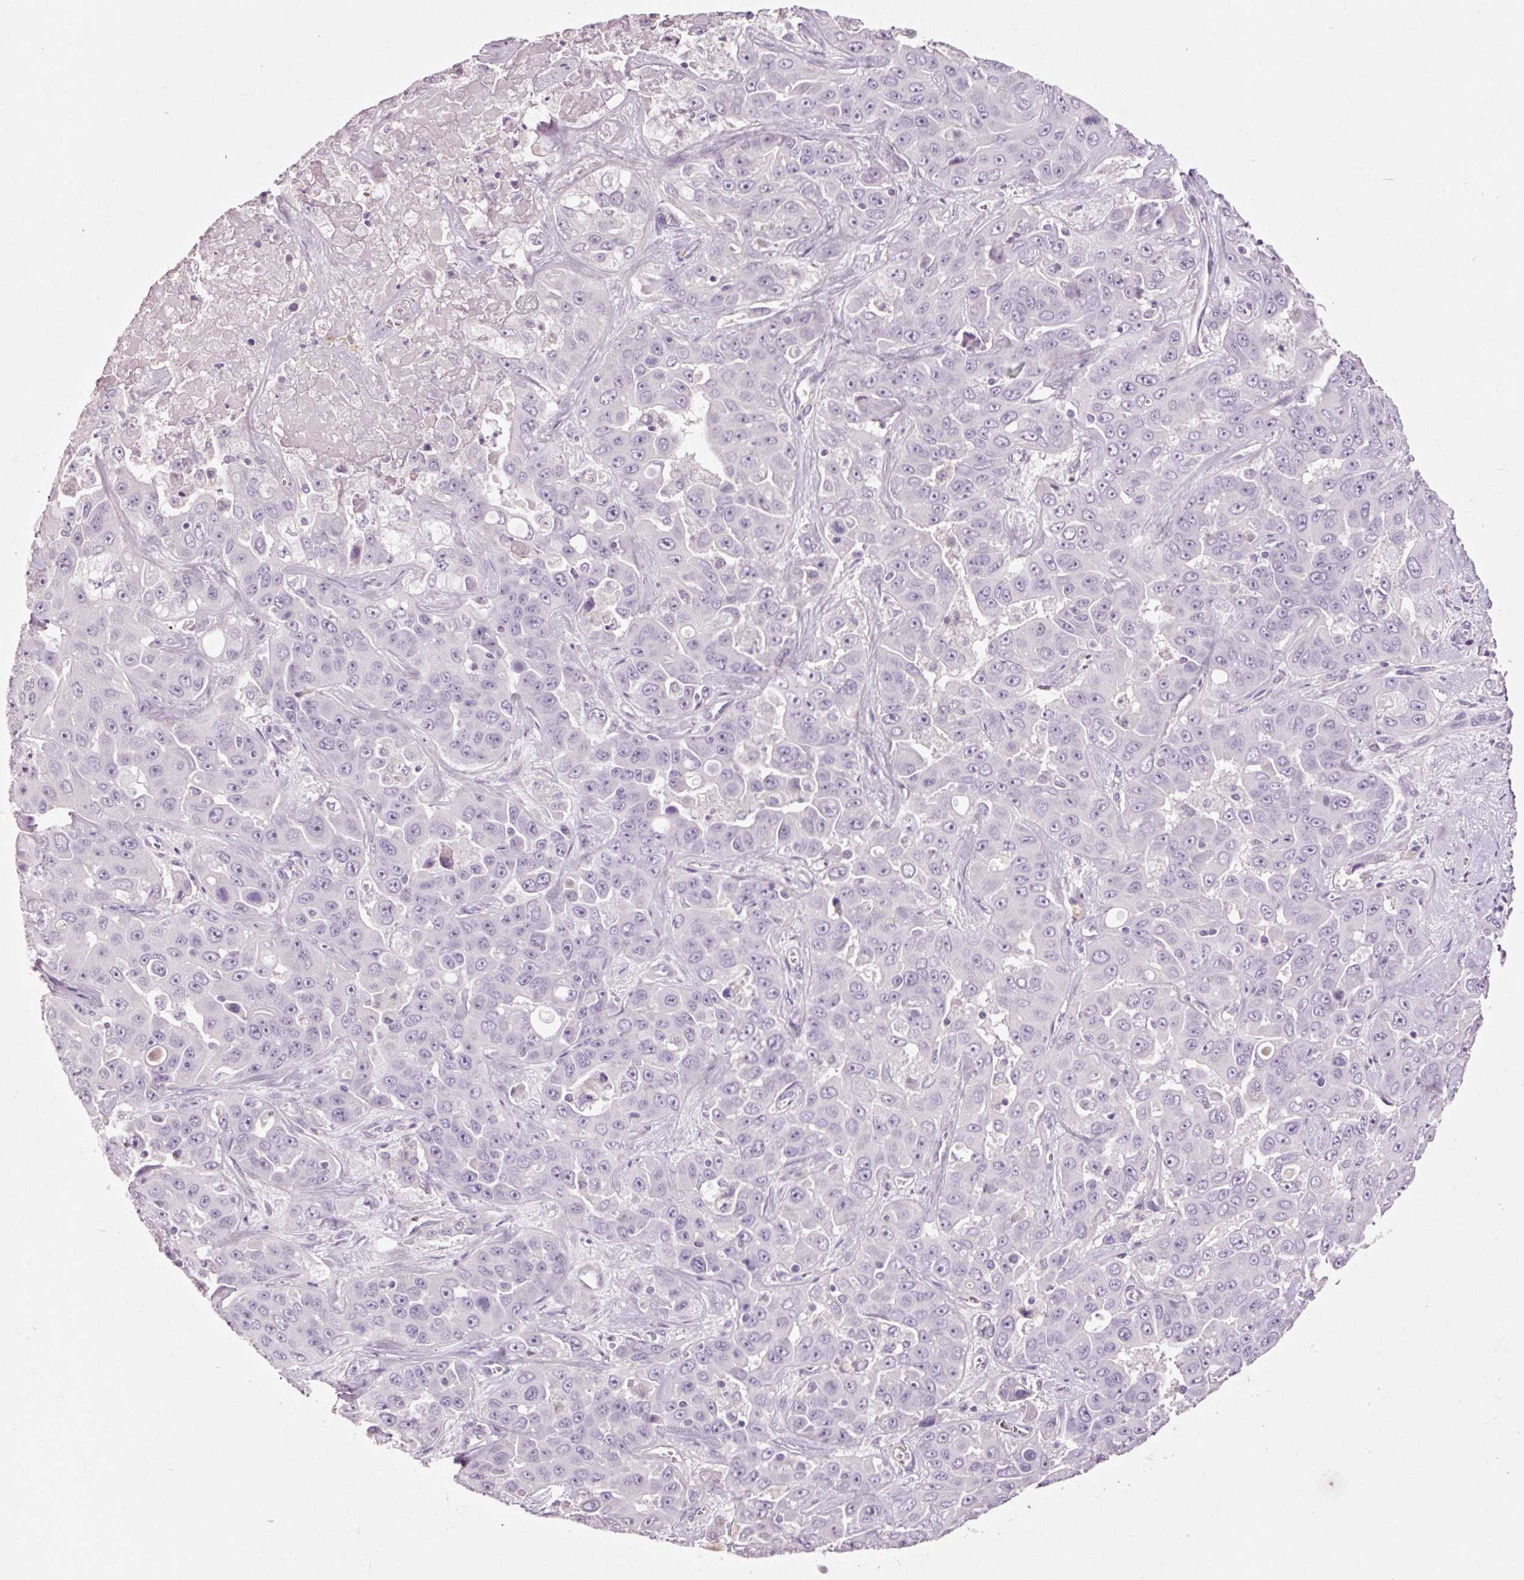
{"staining": {"intensity": "negative", "quantity": "none", "location": "none"}, "tissue": "liver cancer", "cell_type": "Tumor cells", "image_type": "cancer", "snomed": [{"axis": "morphology", "description": "Cholangiocarcinoma"}, {"axis": "topography", "description": "Liver"}], "caption": "IHC histopathology image of neoplastic tissue: liver cholangiocarcinoma stained with DAB (3,3'-diaminobenzidine) exhibits no significant protein staining in tumor cells.", "gene": "MUC5AC", "patient": {"sex": "female", "age": 52}}